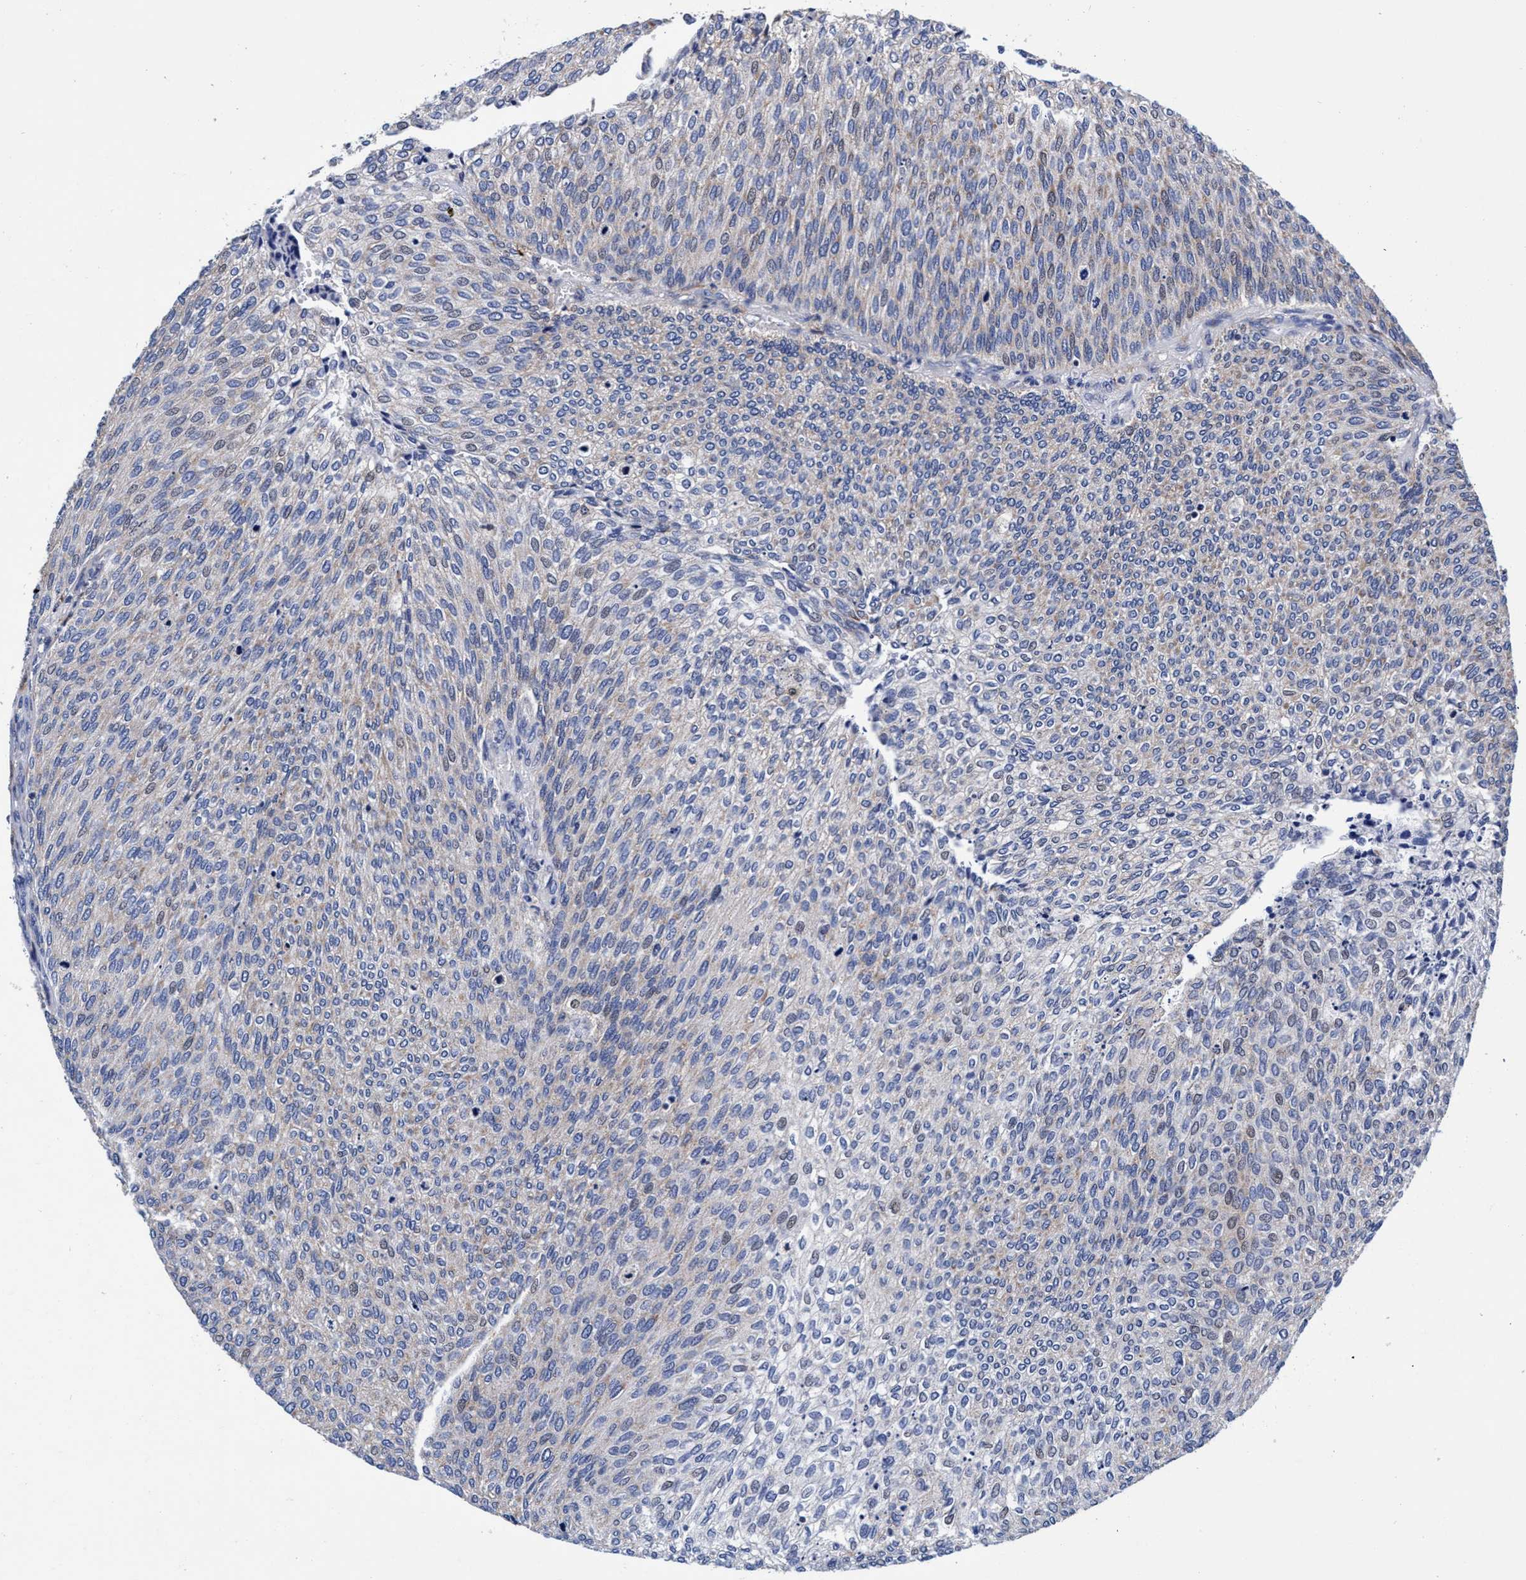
{"staining": {"intensity": "negative", "quantity": "none", "location": "none"}, "tissue": "urothelial cancer", "cell_type": "Tumor cells", "image_type": "cancer", "snomed": [{"axis": "morphology", "description": "Urothelial carcinoma, Low grade"}, {"axis": "topography", "description": "Urinary bladder"}], "caption": "Human urothelial carcinoma (low-grade) stained for a protein using IHC shows no staining in tumor cells.", "gene": "UBALD2", "patient": {"sex": "female", "age": 79}}